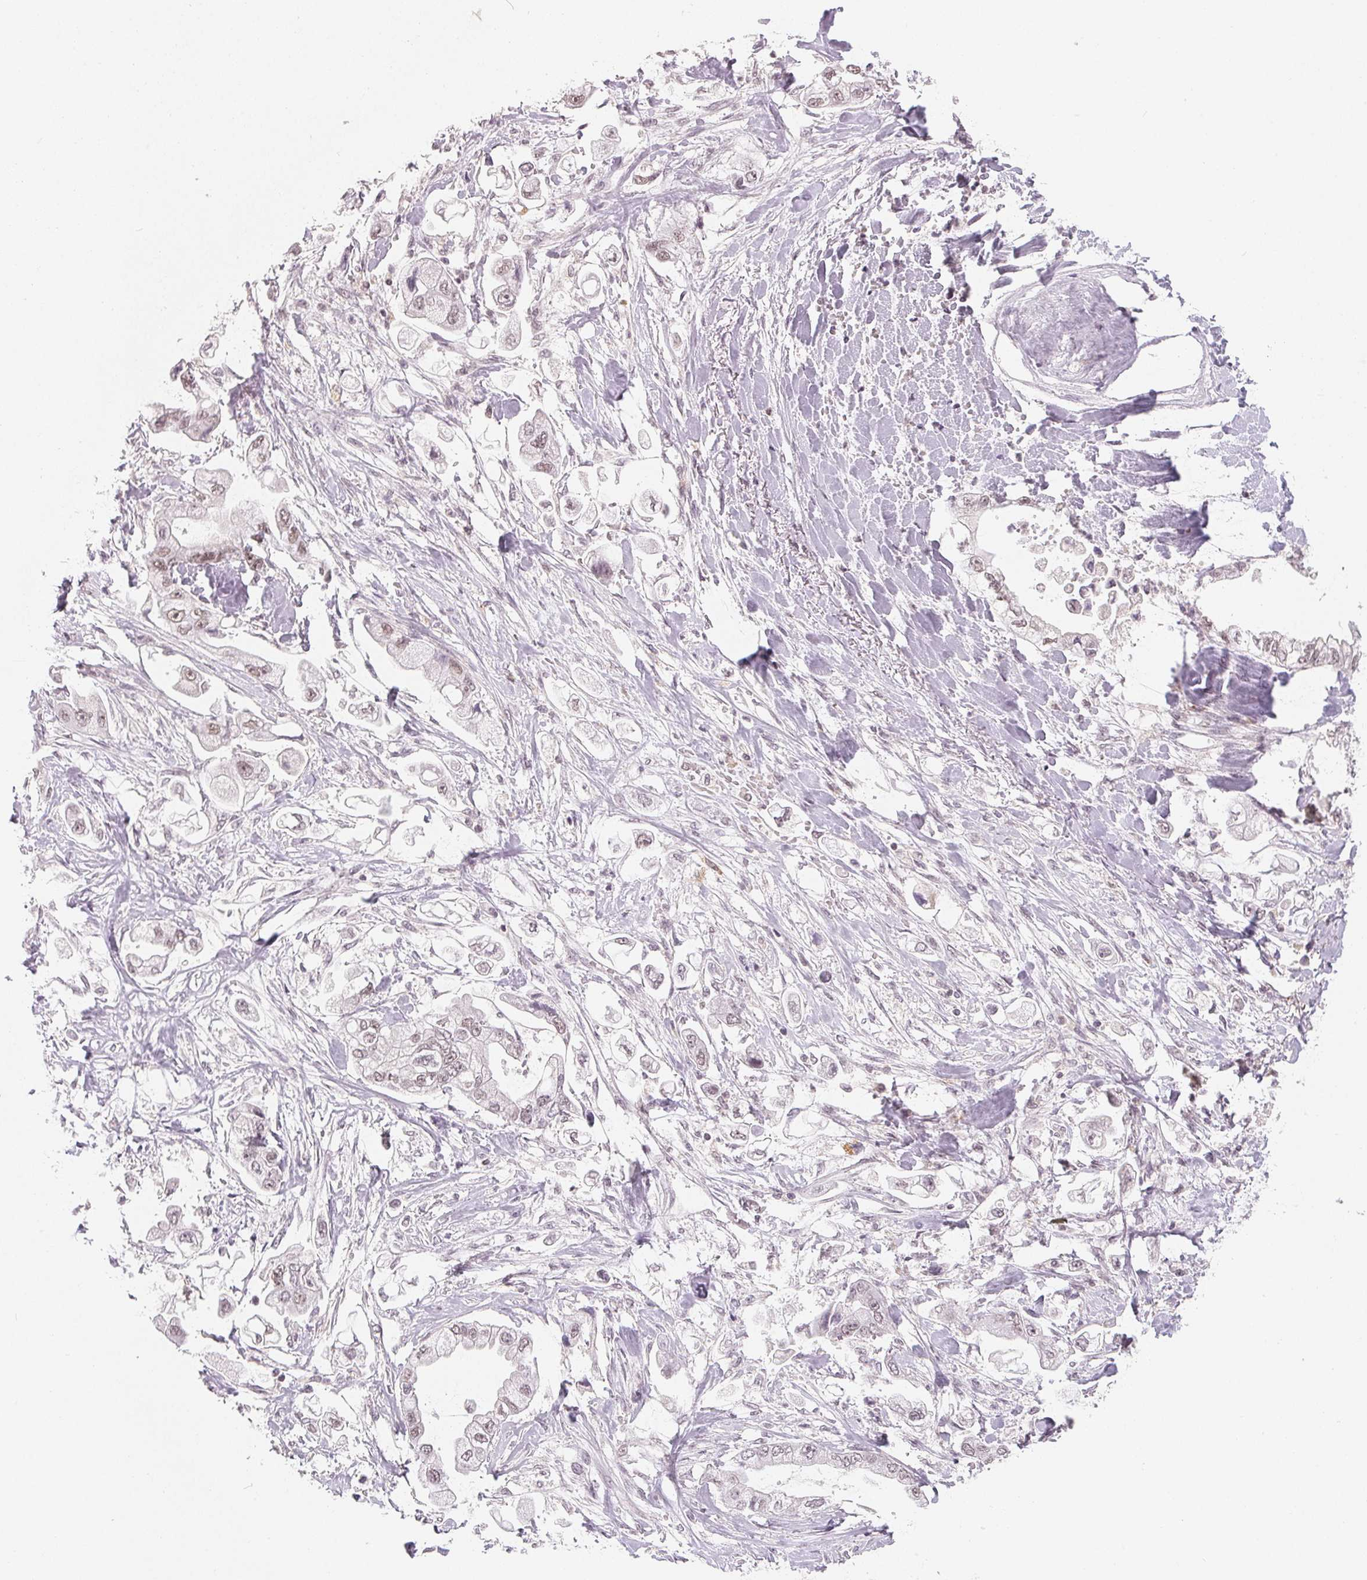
{"staining": {"intensity": "negative", "quantity": "none", "location": "none"}, "tissue": "stomach cancer", "cell_type": "Tumor cells", "image_type": "cancer", "snomed": [{"axis": "morphology", "description": "Adenocarcinoma, NOS"}, {"axis": "topography", "description": "Stomach"}], "caption": "This is an immunohistochemistry (IHC) image of human stomach adenocarcinoma. There is no expression in tumor cells.", "gene": "NXF3", "patient": {"sex": "male", "age": 62}}